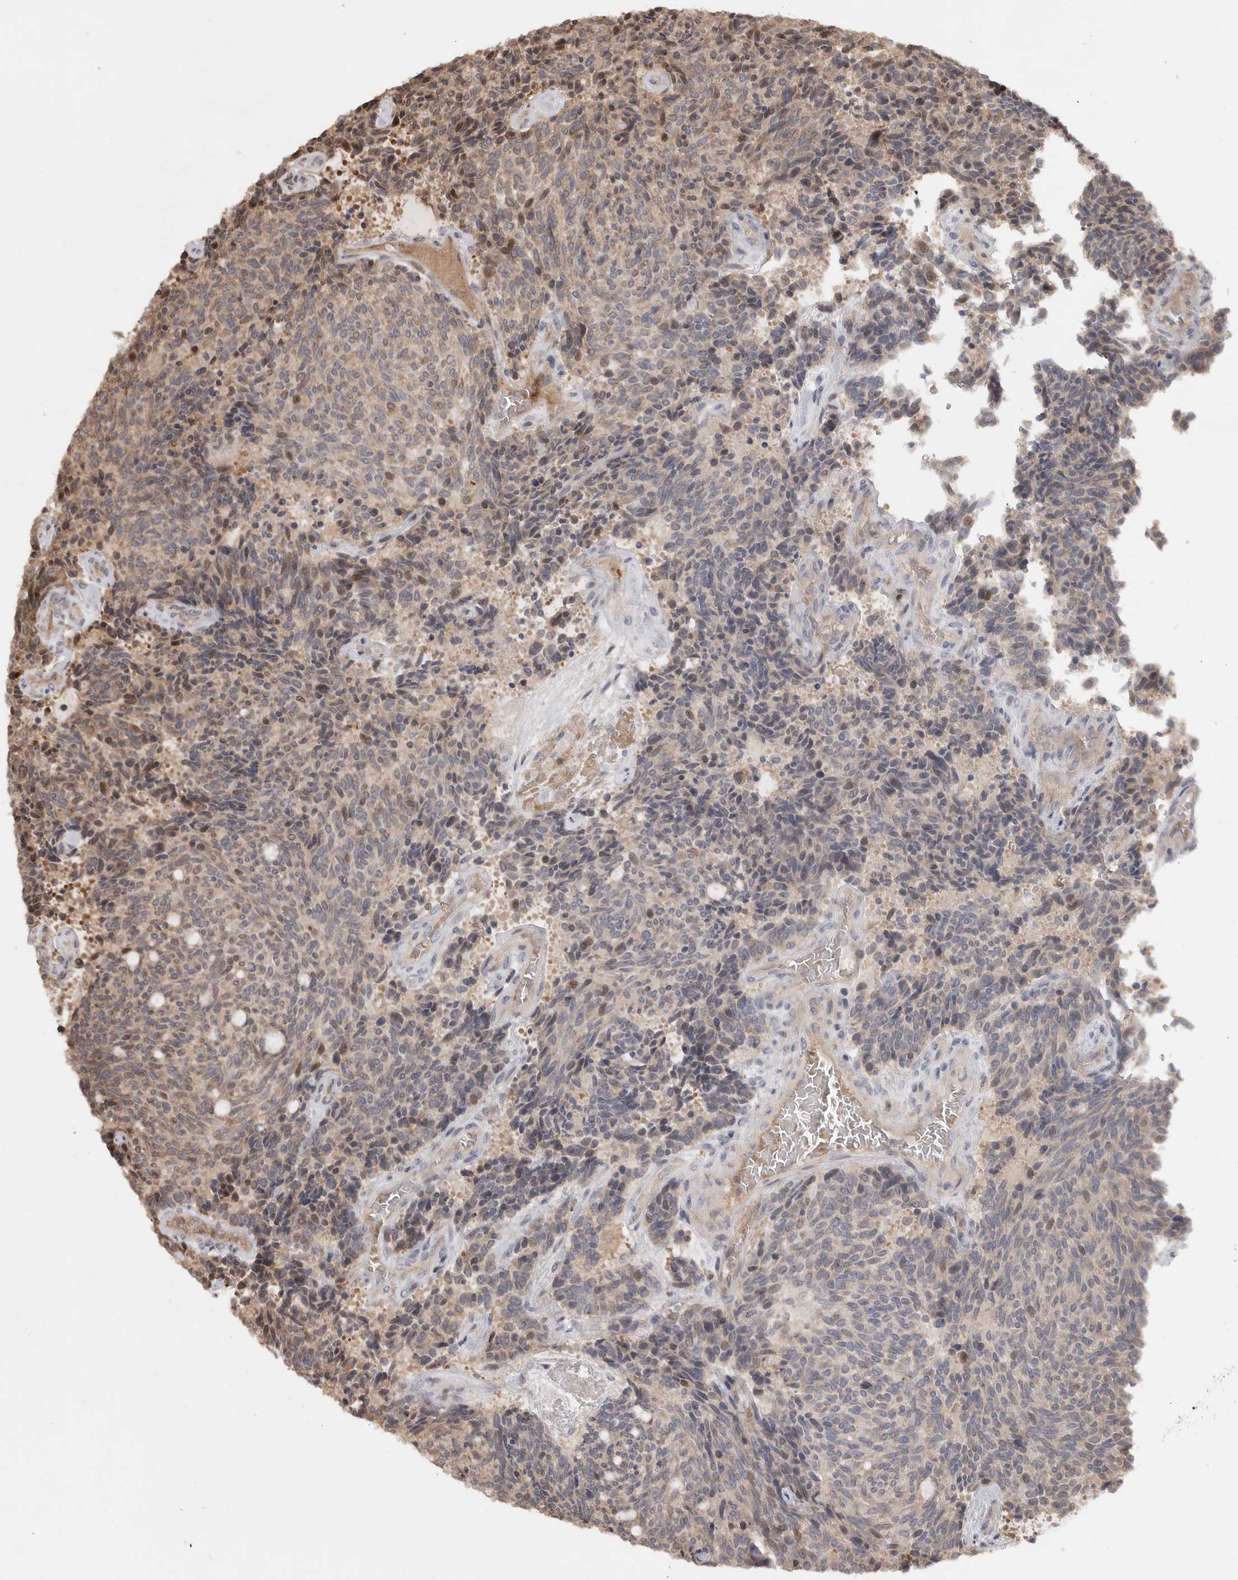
{"staining": {"intensity": "weak", "quantity": "25%-75%", "location": "cytoplasmic/membranous"}, "tissue": "carcinoid", "cell_type": "Tumor cells", "image_type": "cancer", "snomed": [{"axis": "morphology", "description": "Carcinoid, malignant, NOS"}, {"axis": "topography", "description": "Pancreas"}], "caption": "Immunohistochemical staining of malignant carcinoid reveals low levels of weak cytoplasmic/membranous staining in about 25%-75% of tumor cells. (DAB IHC with brightfield microscopy, high magnification).", "gene": "VN1R4", "patient": {"sex": "female", "age": 54}}